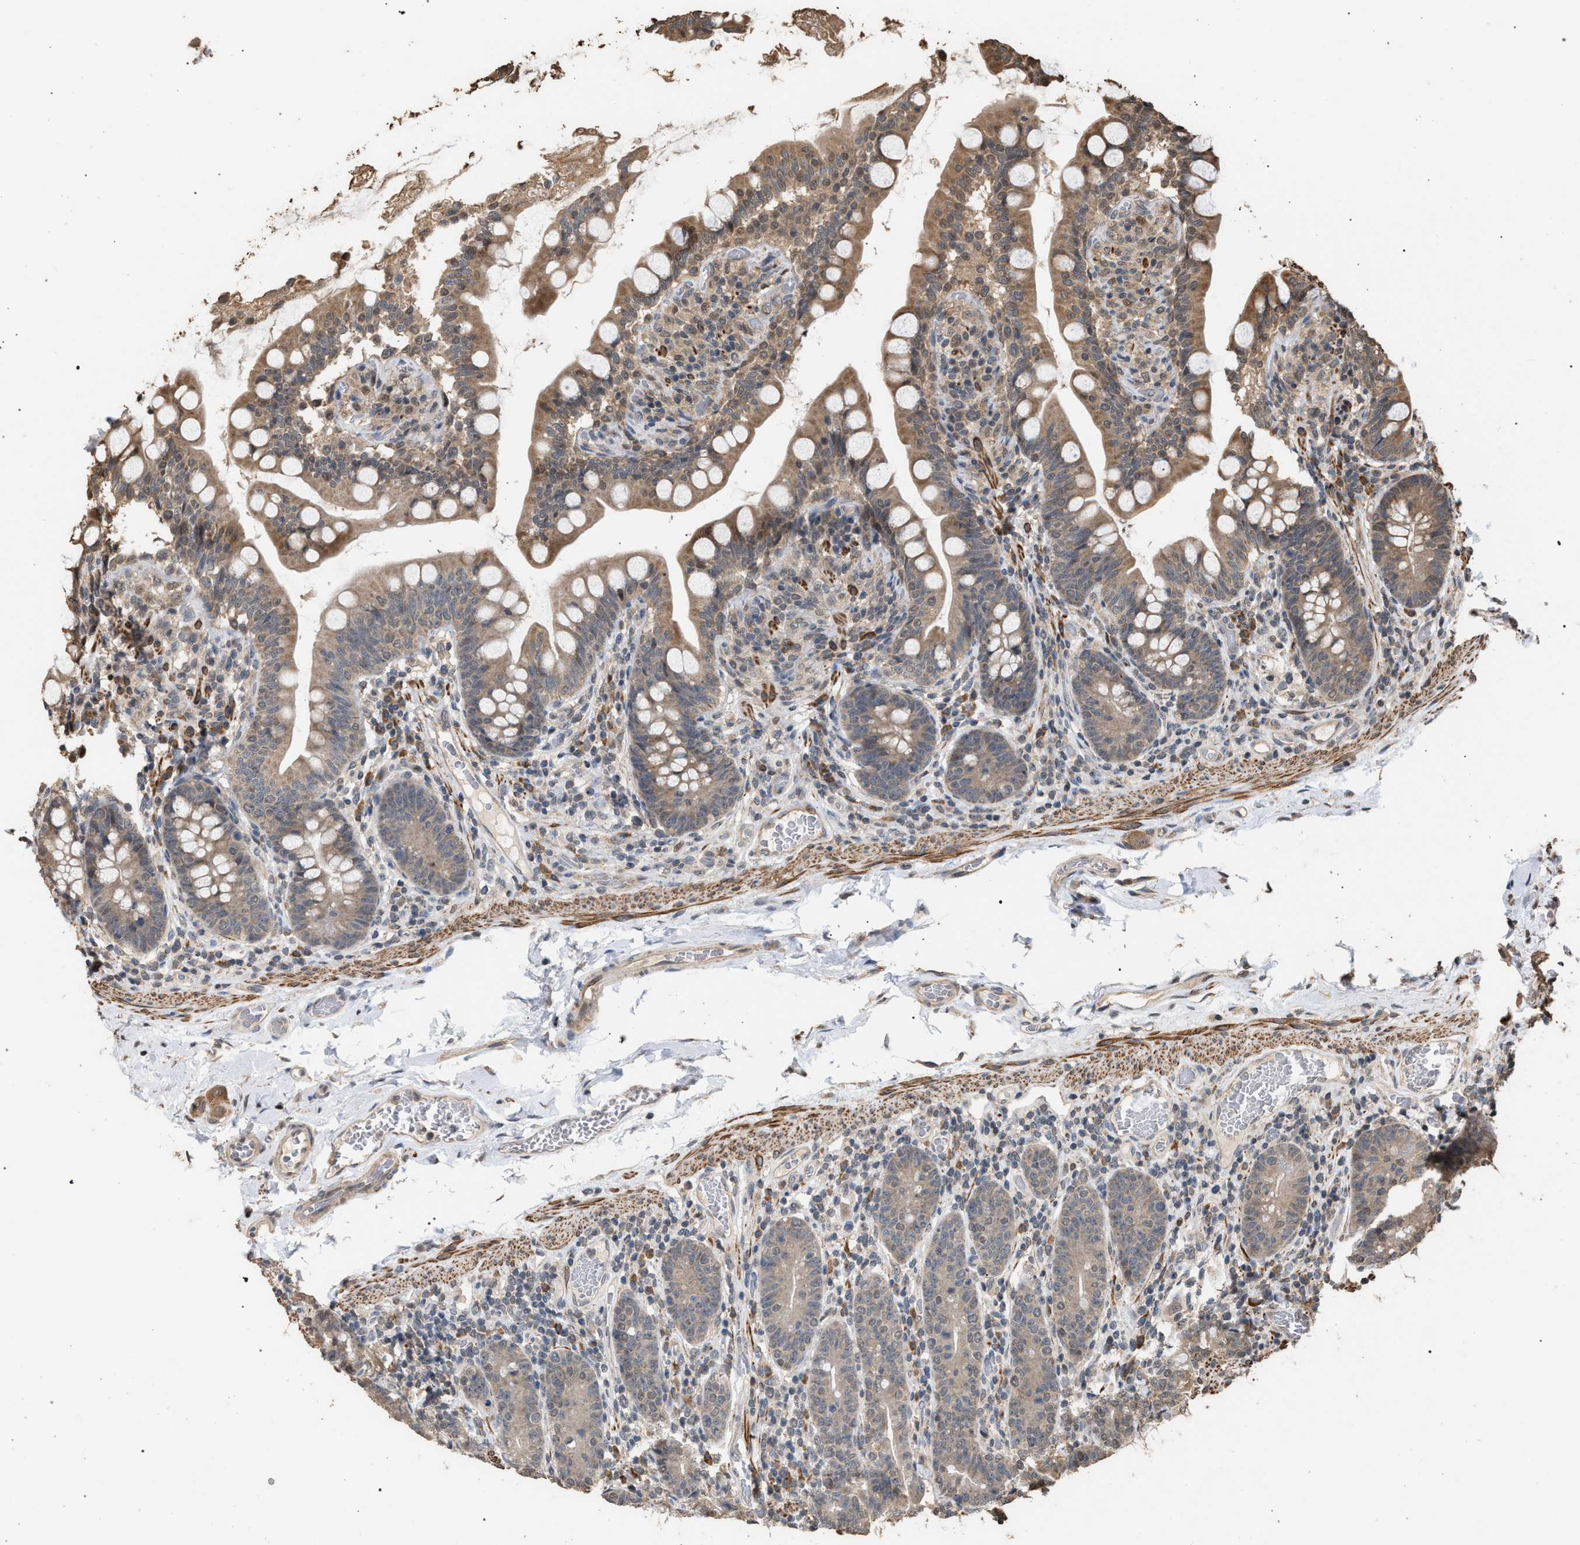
{"staining": {"intensity": "moderate", "quantity": ">75%", "location": "cytoplasmic/membranous"}, "tissue": "small intestine", "cell_type": "Glandular cells", "image_type": "normal", "snomed": [{"axis": "morphology", "description": "Normal tissue, NOS"}, {"axis": "topography", "description": "Small intestine"}], "caption": "Glandular cells demonstrate moderate cytoplasmic/membranous staining in about >75% of cells in normal small intestine.", "gene": "NAA35", "patient": {"sex": "female", "age": 56}}